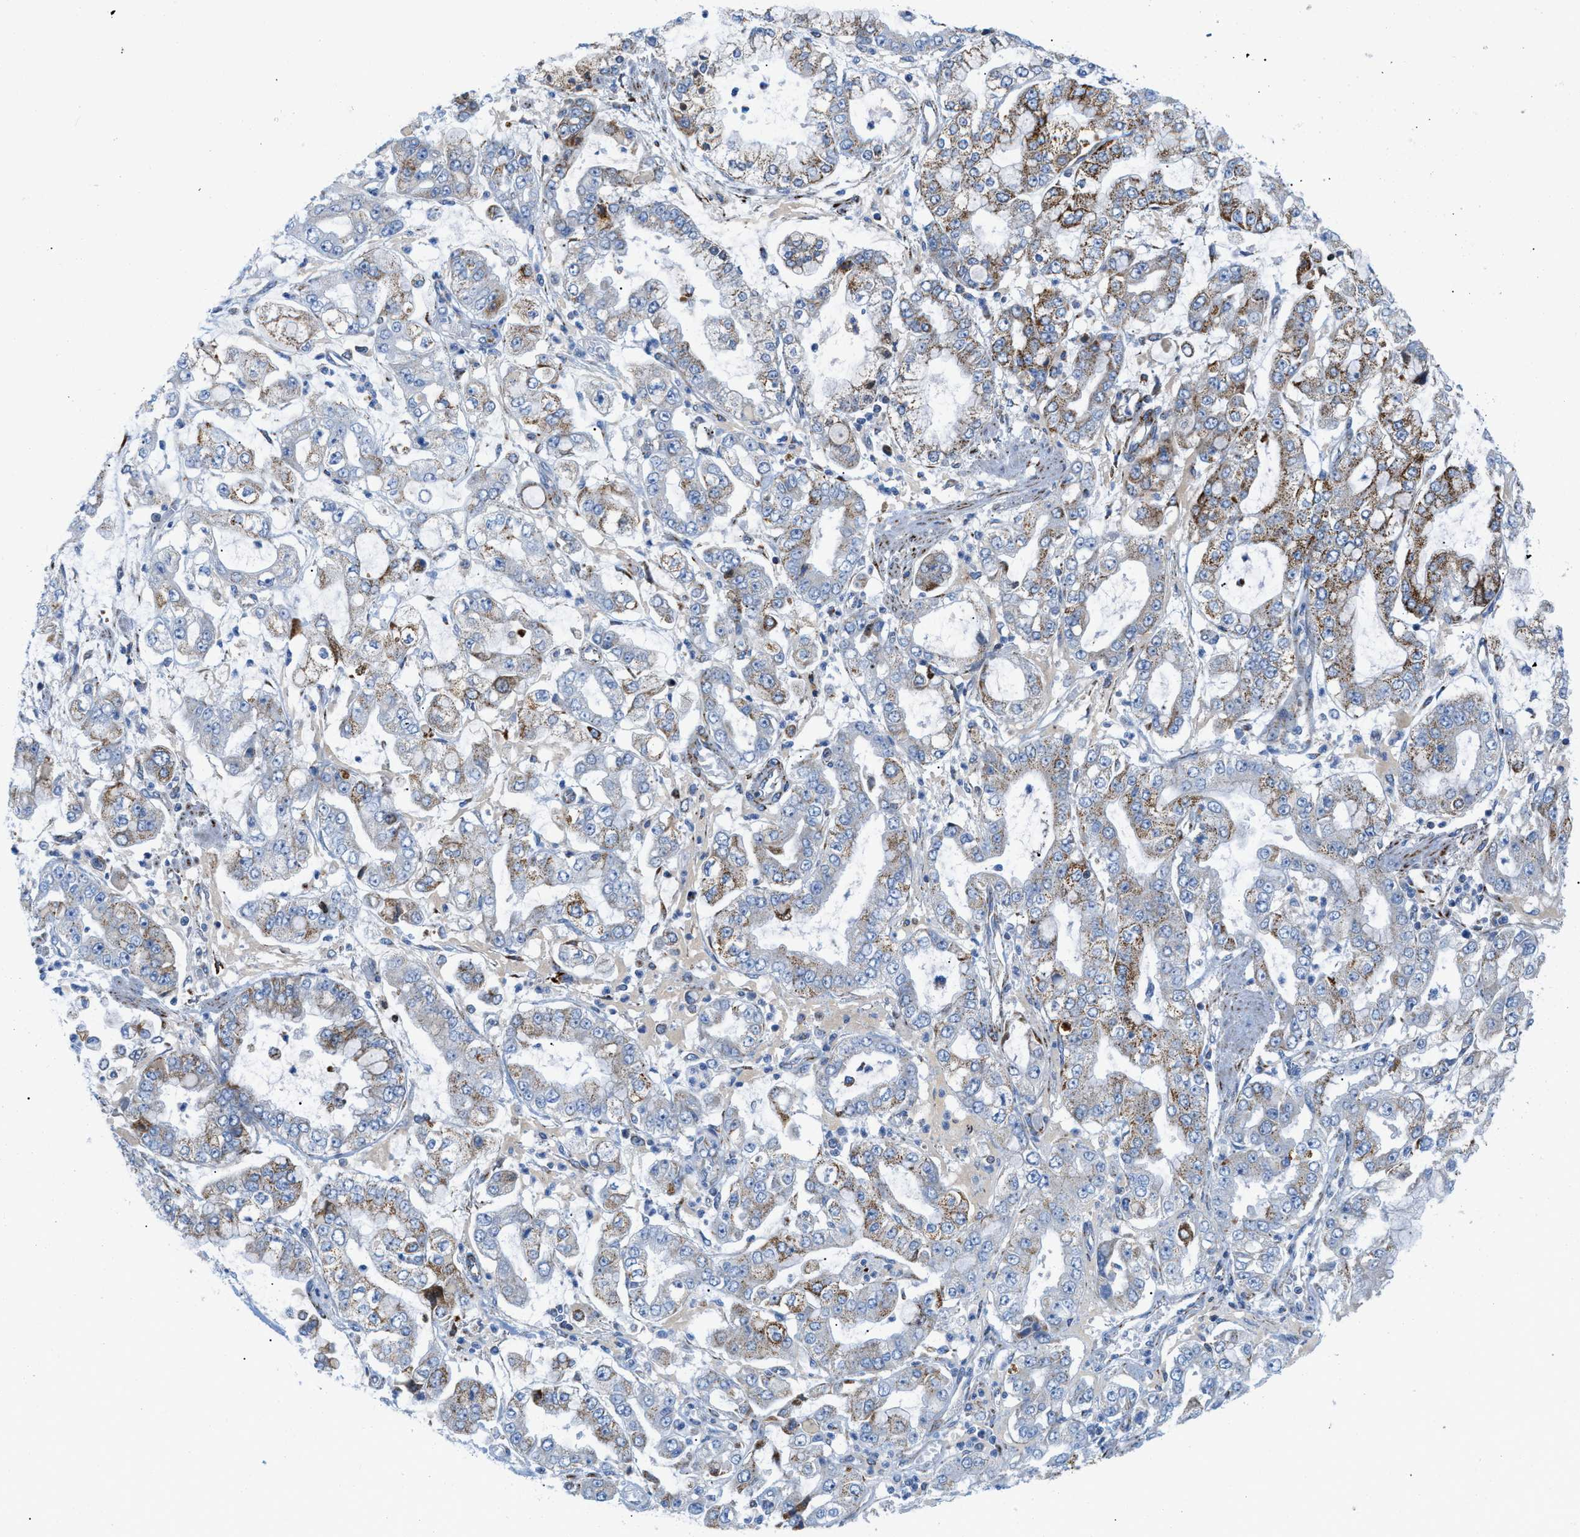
{"staining": {"intensity": "moderate", "quantity": "25%-75%", "location": "cytoplasmic/membranous"}, "tissue": "stomach cancer", "cell_type": "Tumor cells", "image_type": "cancer", "snomed": [{"axis": "morphology", "description": "Adenocarcinoma, NOS"}, {"axis": "topography", "description": "Stomach"}], "caption": "Brown immunohistochemical staining in stomach cancer shows moderate cytoplasmic/membranous positivity in about 25%-75% of tumor cells.", "gene": "RBBP9", "patient": {"sex": "male", "age": 76}}